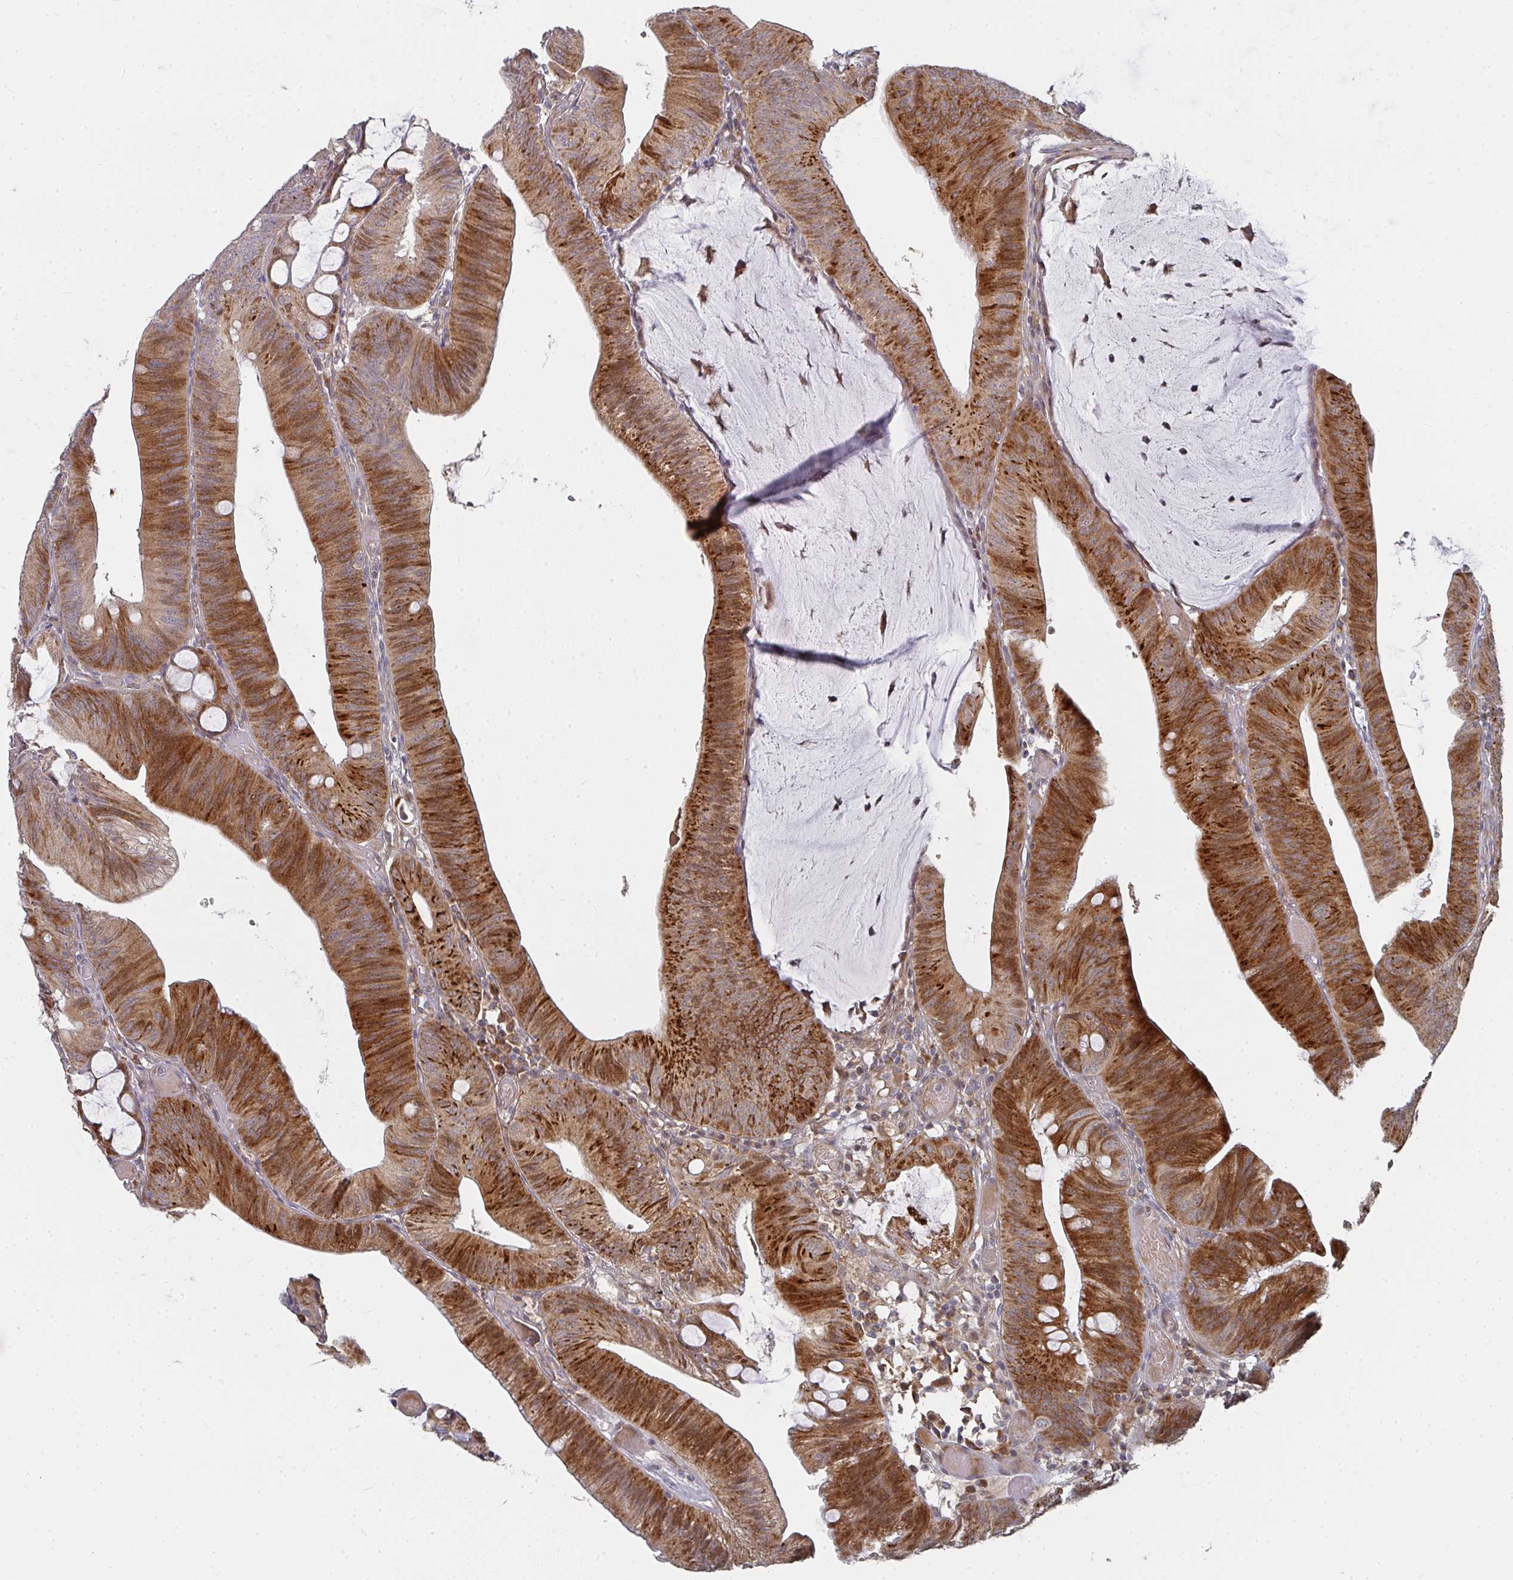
{"staining": {"intensity": "strong", "quantity": ">75%", "location": "cytoplasmic/membranous"}, "tissue": "colorectal cancer", "cell_type": "Tumor cells", "image_type": "cancer", "snomed": [{"axis": "morphology", "description": "Adenocarcinoma, NOS"}, {"axis": "topography", "description": "Colon"}], "caption": "A micrograph showing strong cytoplasmic/membranous staining in approximately >75% of tumor cells in colorectal cancer, as visualized by brown immunohistochemical staining.", "gene": "RHEBL1", "patient": {"sex": "male", "age": 84}}